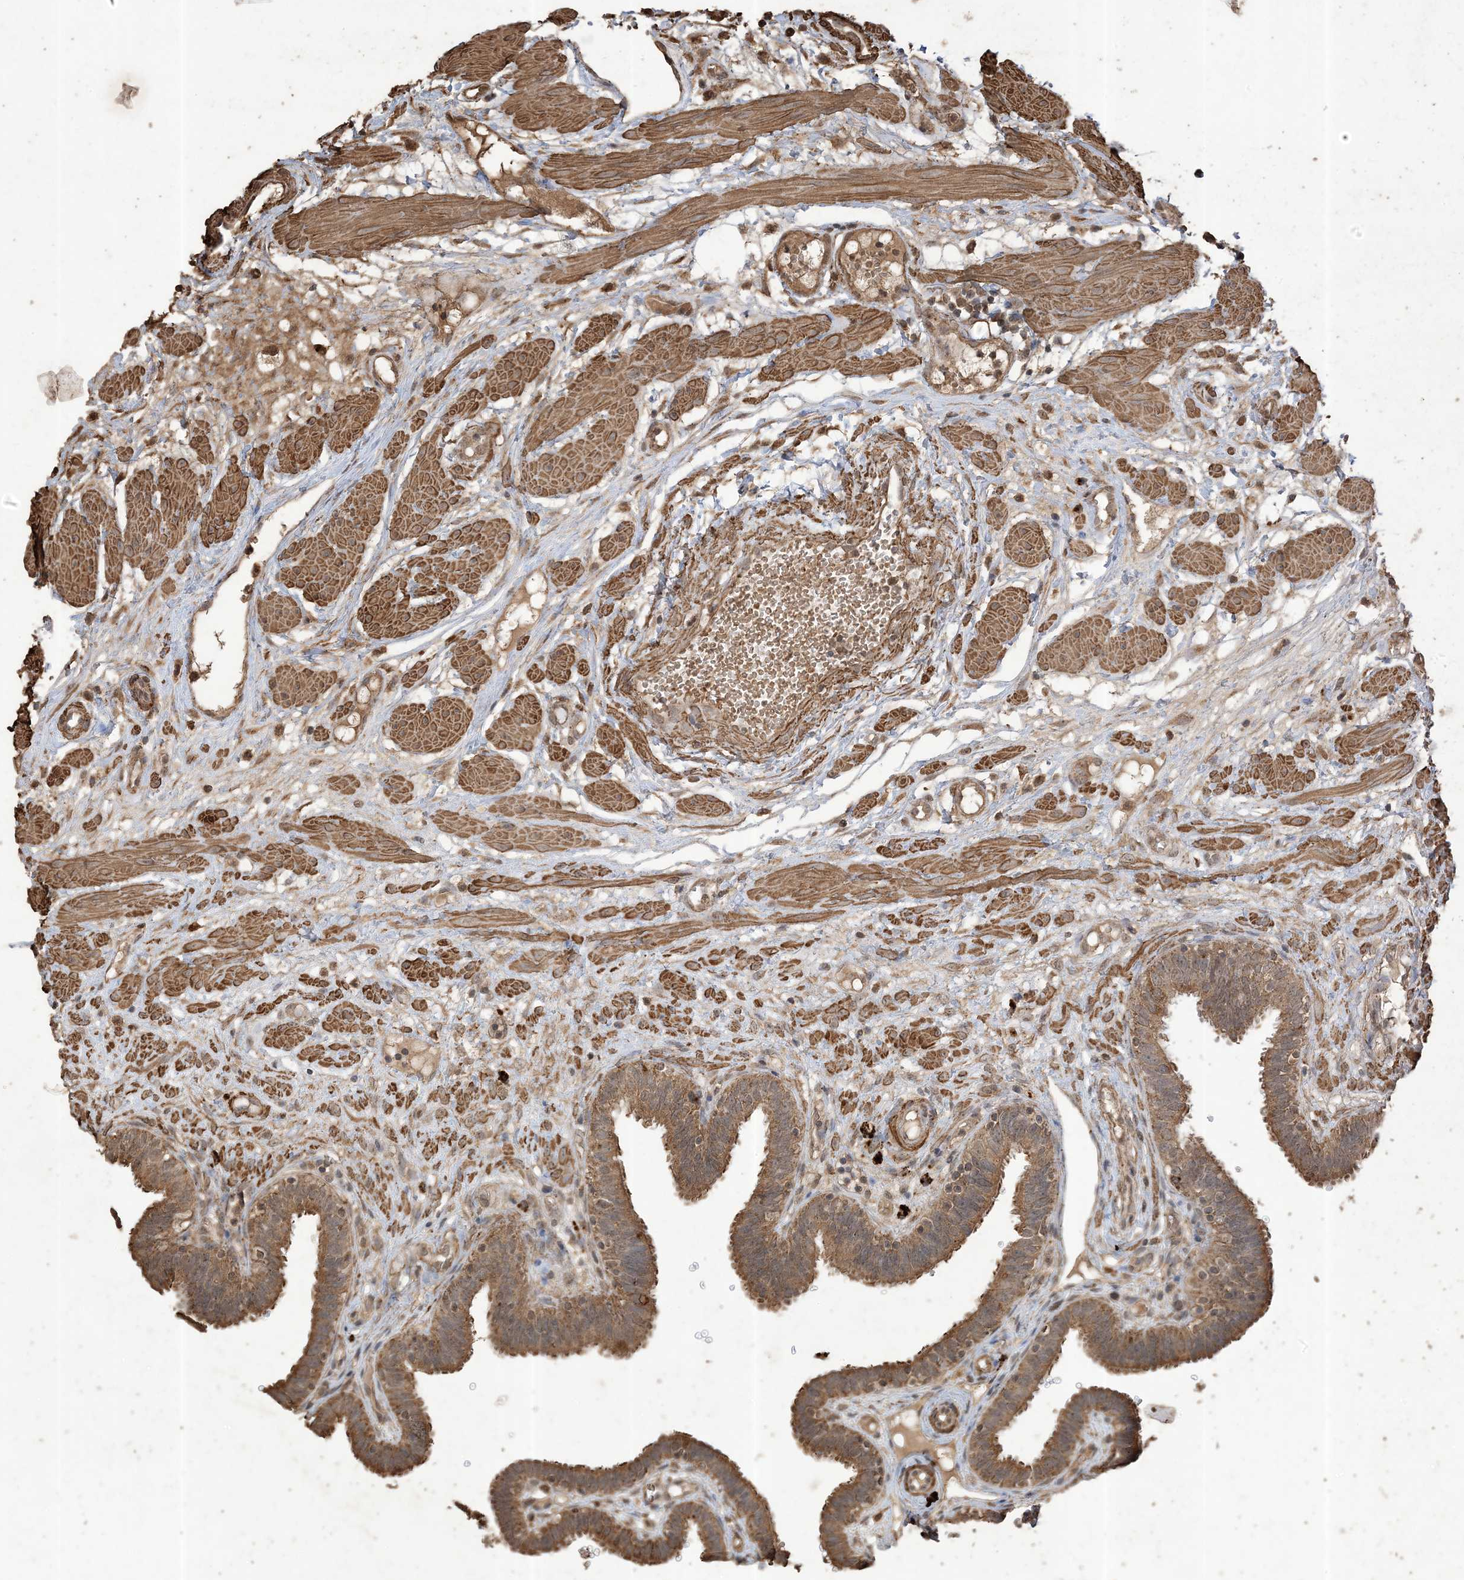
{"staining": {"intensity": "strong", "quantity": ">75%", "location": "cytoplasmic/membranous"}, "tissue": "fallopian tube", "cell_type": "Glandular cells", "image_type": "normal", "snomed": [{"axis": "morphology", "description": "Normal tissue, NOS"}, {"axis": "topography", "description": "Fallopian tube"}, {"axis": "topography", "description": "Placenta"}], "caption": "The image demonstrates immunohistochemical staining of benign fallopian tube. There is strong cytoplasmic/membranous staining is seen in about >75% of glandular cells. Nuclei are stained in blue.", "gene": "HPS4", "patient": {"sex": "female", "age": 32}}